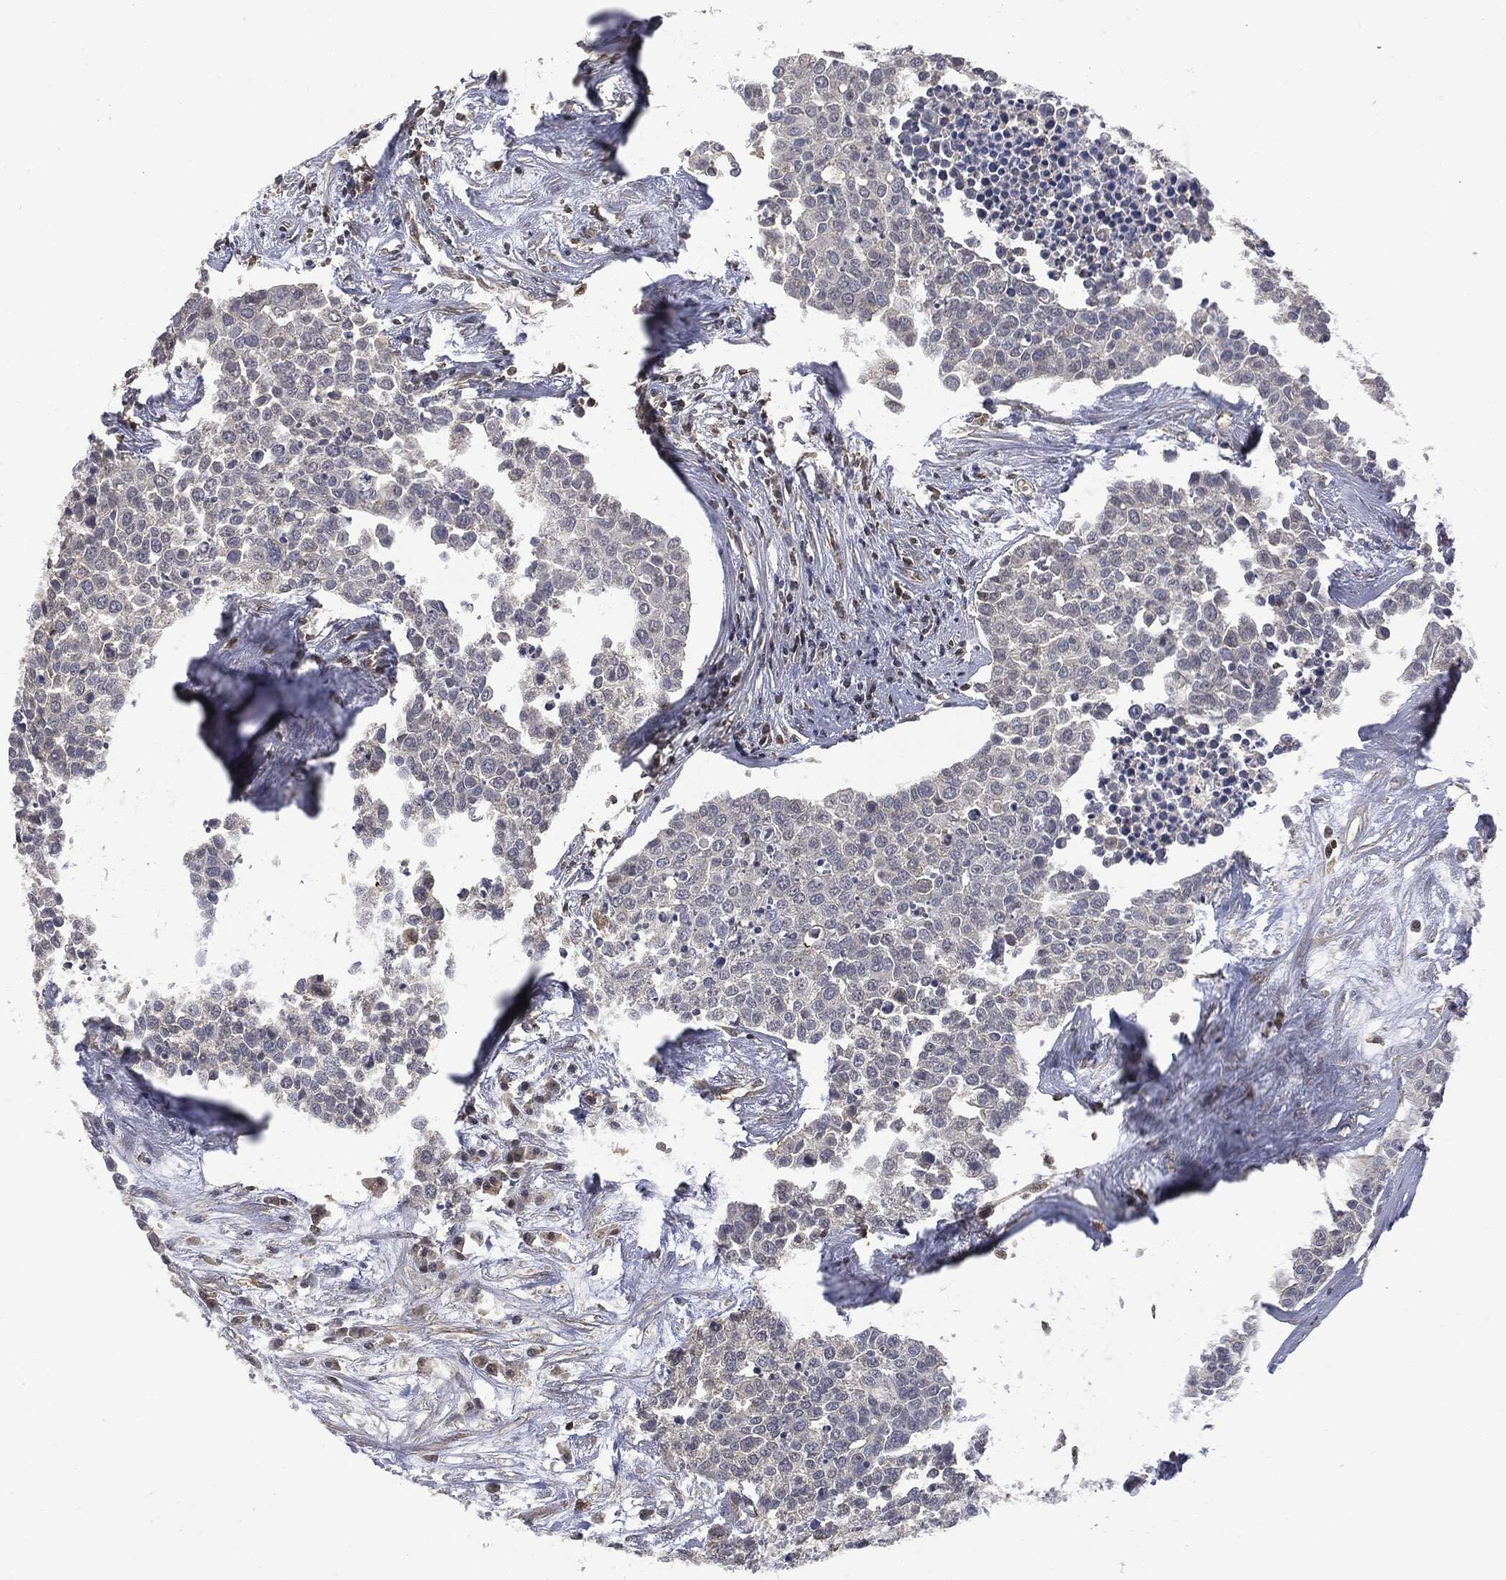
{"staining": {"intensity": "negative", "quantity": "none", "location": "none"}, "tissue": "carcinoid", "cell_type": "Tumor cells", "image_type": "cancer", "snomed": [{"axis": "morphology", "description": "Carcinoid, malignant, NOS"}, {"axis": "topography", "description": "Colon"}], "caption": "DAB (3,3'-diaminobenzidine) immunohistochemical staining of carcinoid (malignant) shows no significant staining in tumor cells. The staining is performed using DAB brown chromogen with nuclei counter-stained in using hematoxylin.", "gene": "PSMB10", "patient": {"sex": "male", "age": 81}}